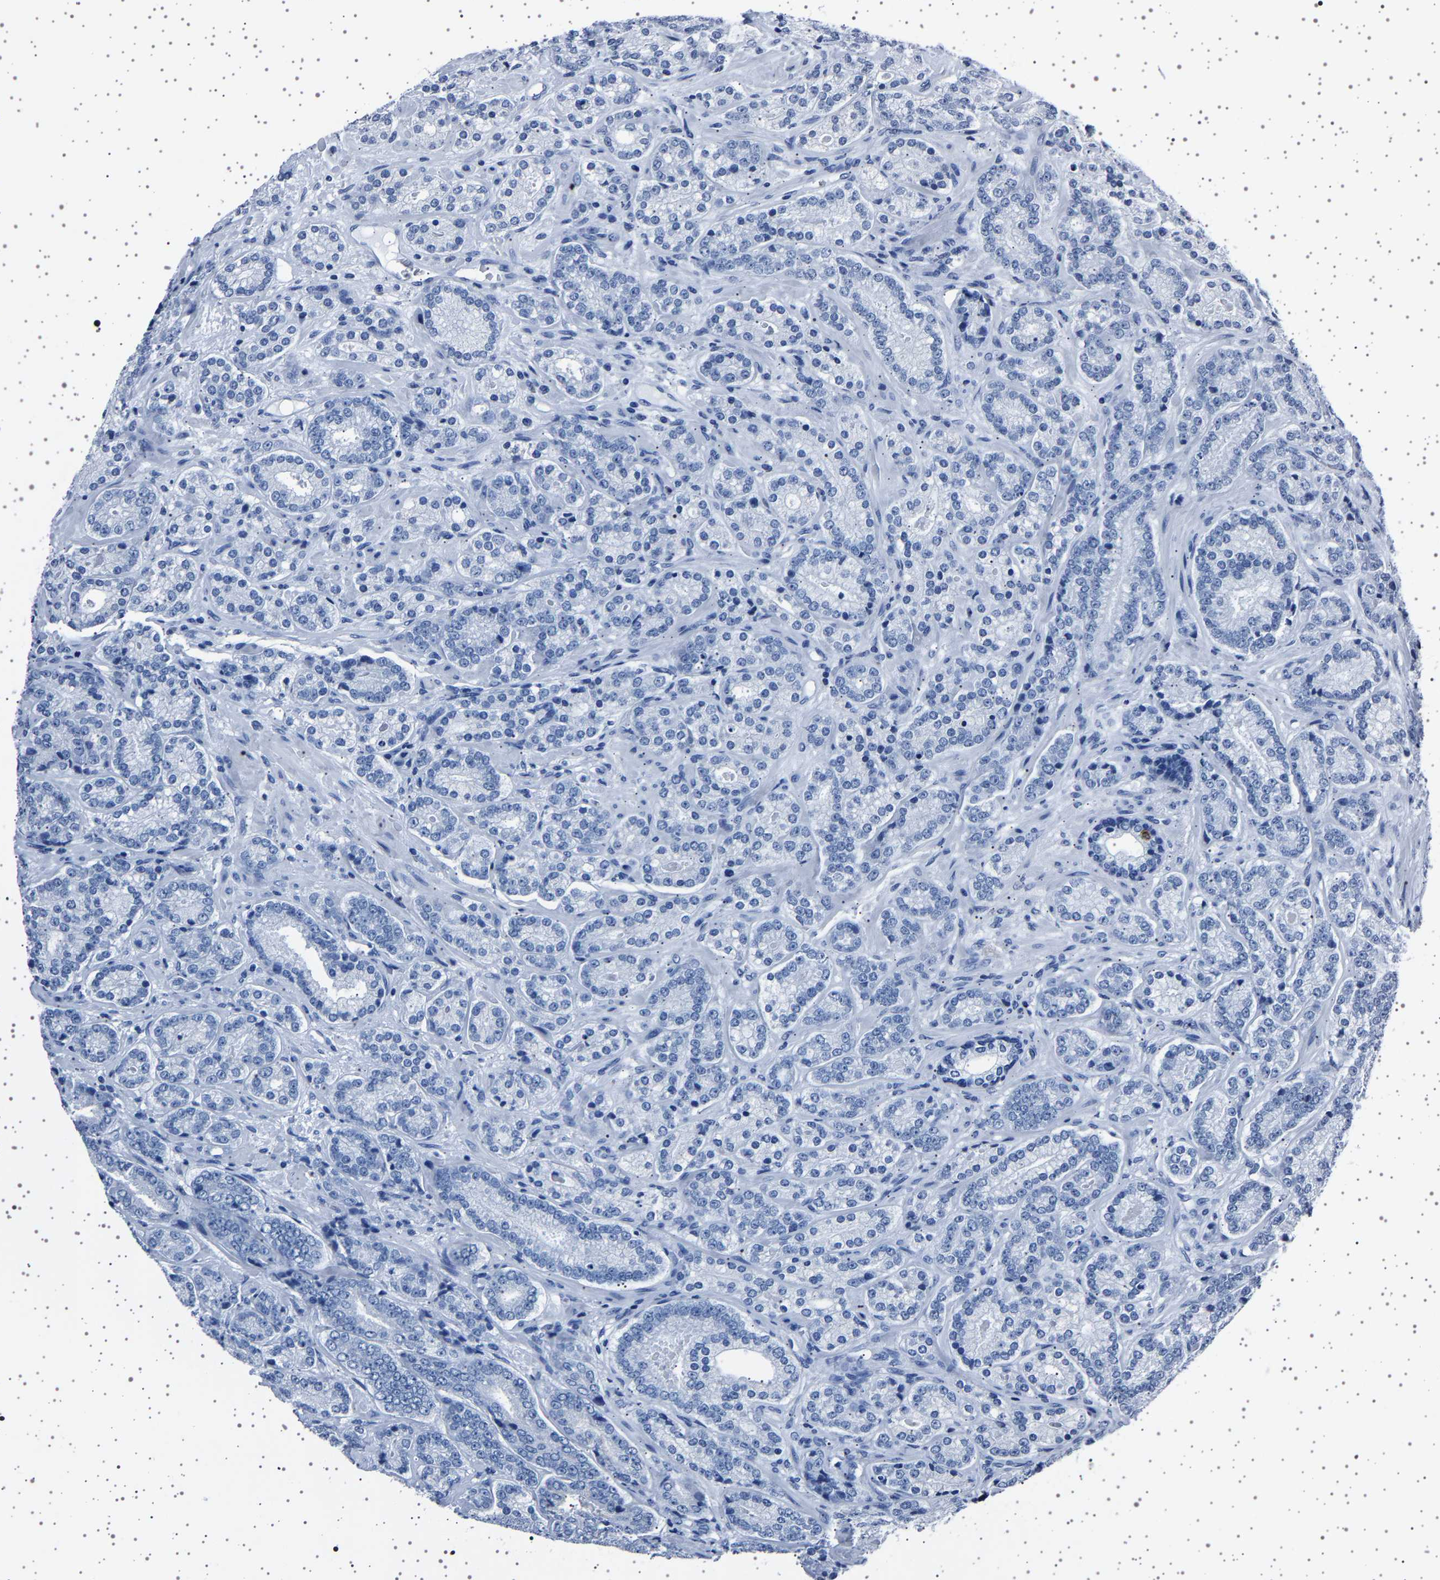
{"staining": {"intensity": "negative", "quantity": "none", "location": "none"}, "tissue": "prostate cancer", "cell_type": "Tumor cells", "image_type": "cancer", "snomed": [{"axis": "morphology", "description": "Adenocarcinoma, High grade"}, {"axis": "topography", "description": "Prostate"}], "caption": "Prostate cancer was stained to show a protein in brown. There is no significant positivity in tumor cells.", "gene": "TFF3", "patient": {"sex": "male", "age": 61}}